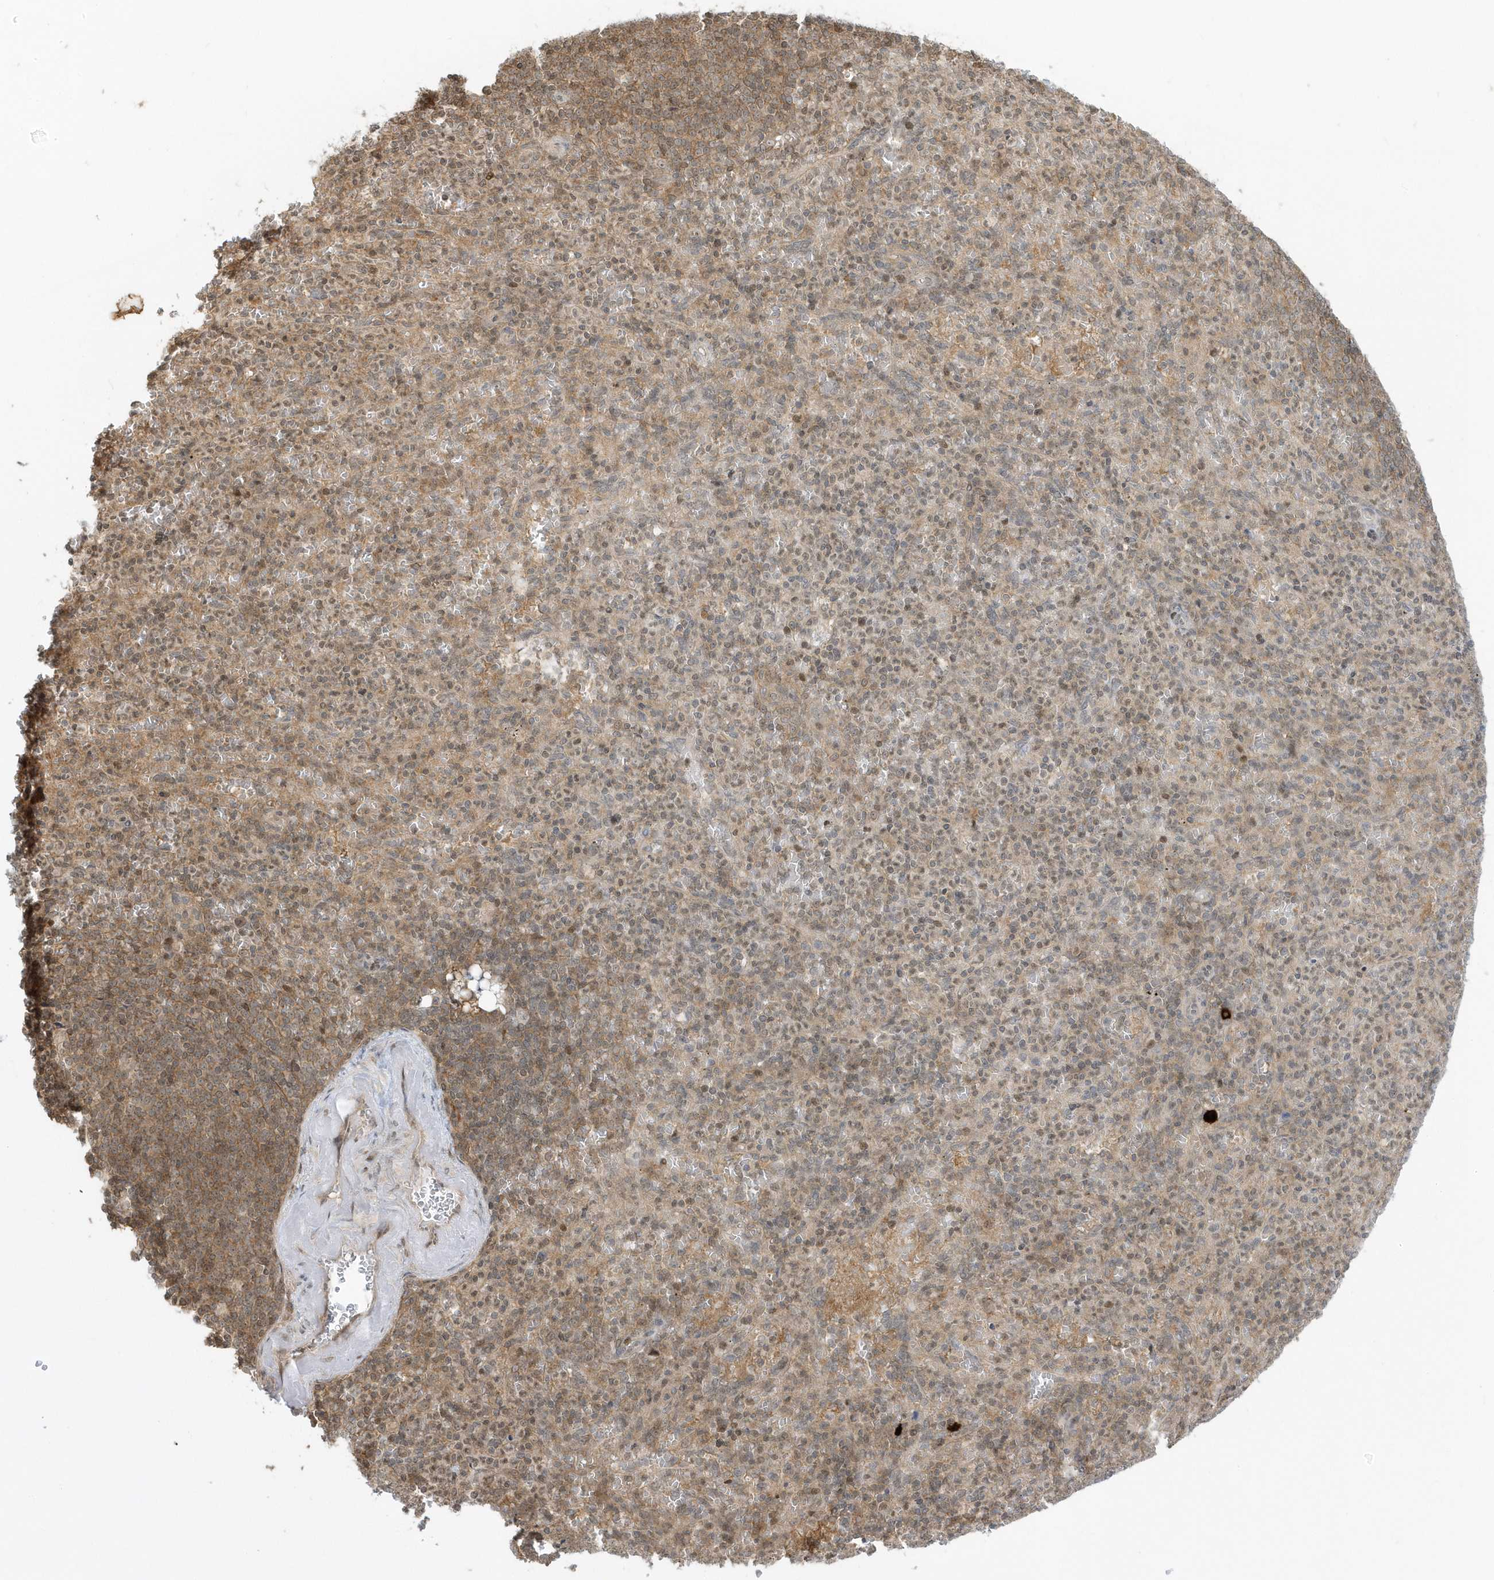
{"staining": {"intensity": "weak", "quantity": "<25%", "location": "nuclear"}, "tissue": "spleen", "cell_type": "Cells in red pulp", "image_type": "normal", "snomed": [{"axis": "morphology", "description": "Normal tissue, NOS"}, {"axis": "topography", "description": "Spleen"}], "caption": "A histopathology image of spleen stained for a protein displays no brown staining in cells in red pulp. (DAB (3,3'-diaminobenzidine) immunohistochemistry (IHC) visualized using brightfield microscopy, high magnification).", "gene": "PPP1R7", "patient": {"sex": "female", "age": 74}}